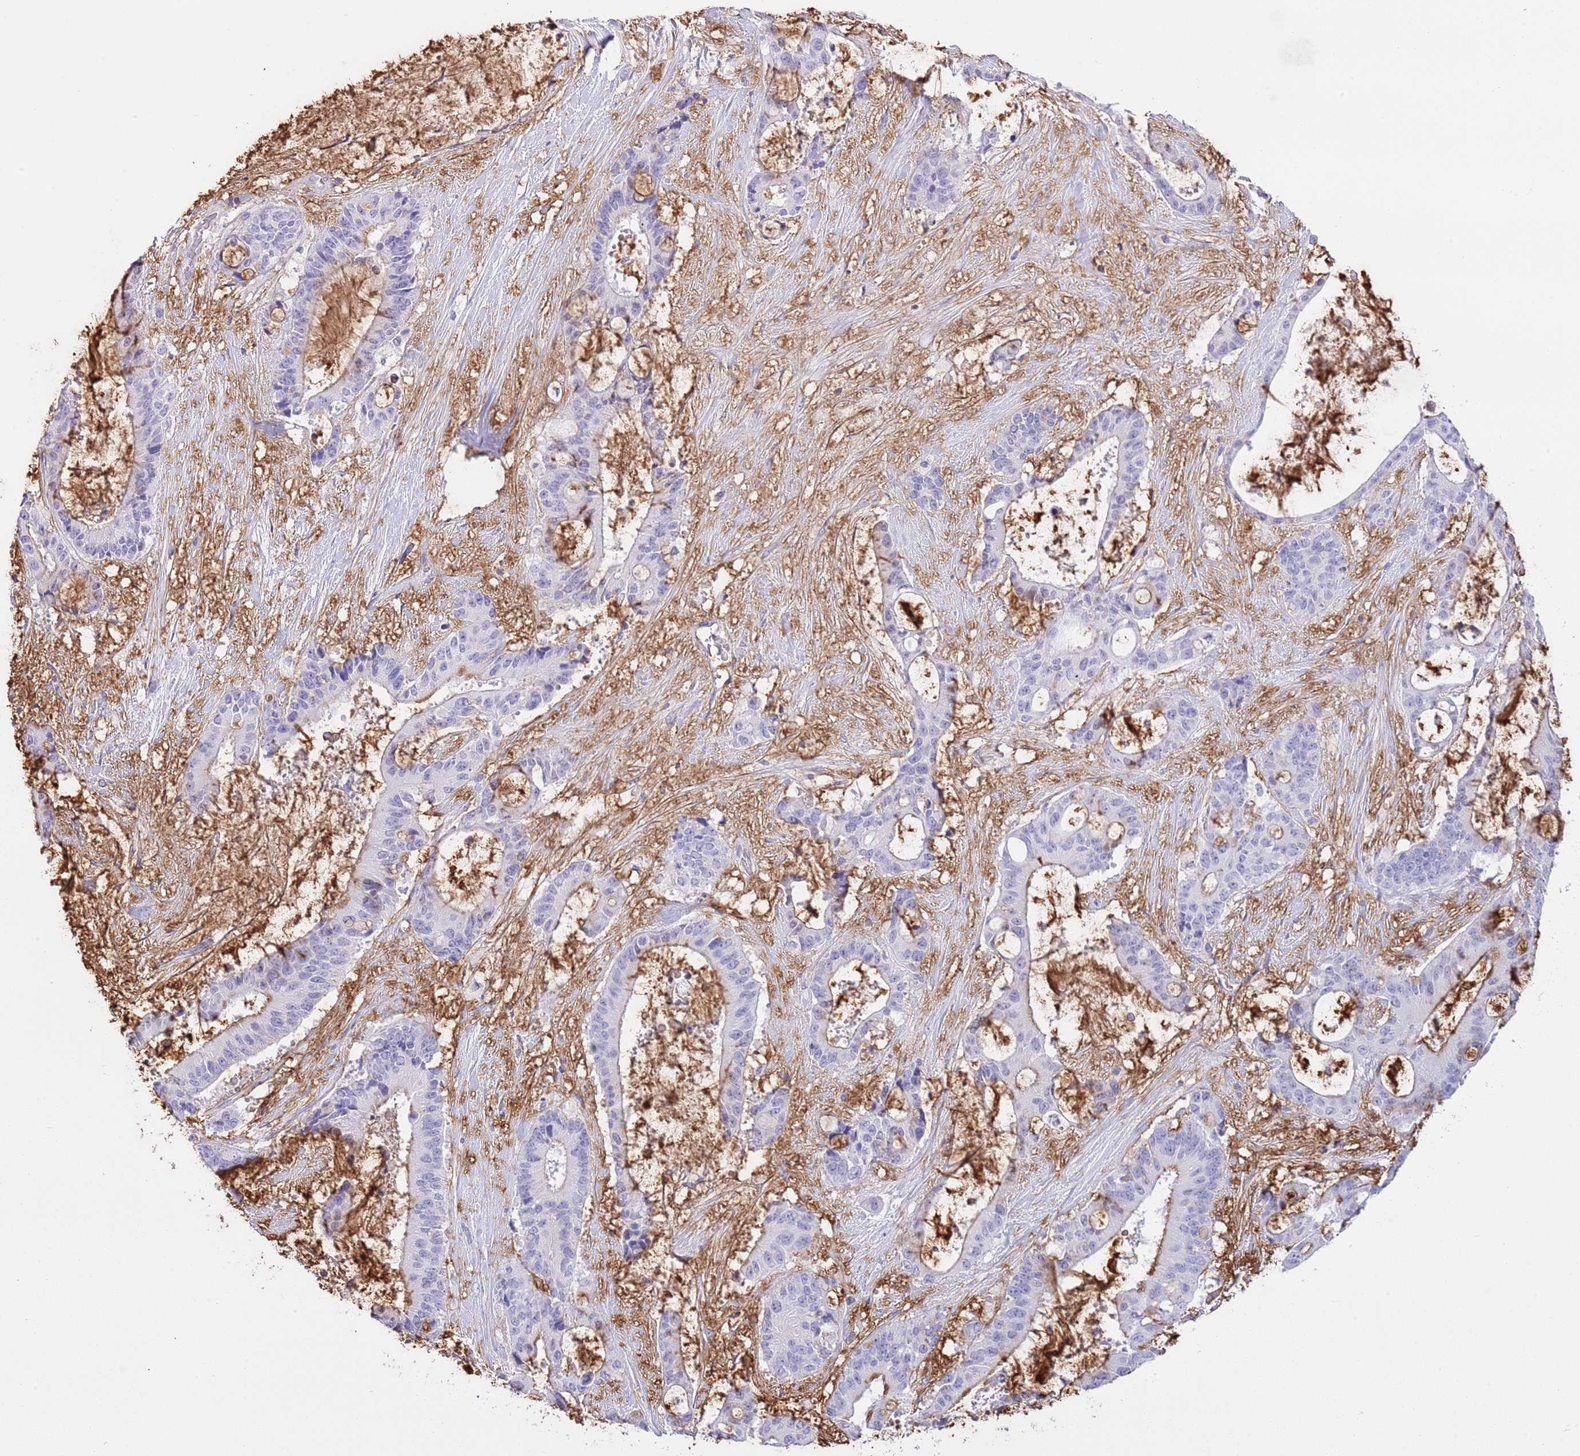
{"staining": {"intensity": "negative", "quantity": "none", "location": "none"}, "tissue": "liver cancer", "cell_type": "Tumor cells", "image_type": "cancer", "snomed": [{"axis": "morphology", "description": "Normal tissue, NOS"}, {"axis": "morphology", "description": "Cholangiocarcinoma"}, {"axis": "topography", "description": "Liver"}, {"axis": "topography", "description": "Peripheral nerve tissue"}], "caption": "The histopathology image shows no significant staining in tumor cells of liver cholangiocarcinoma.", "gene": "OR2Z1", "patient": {"sex": "female", "age": 73}}